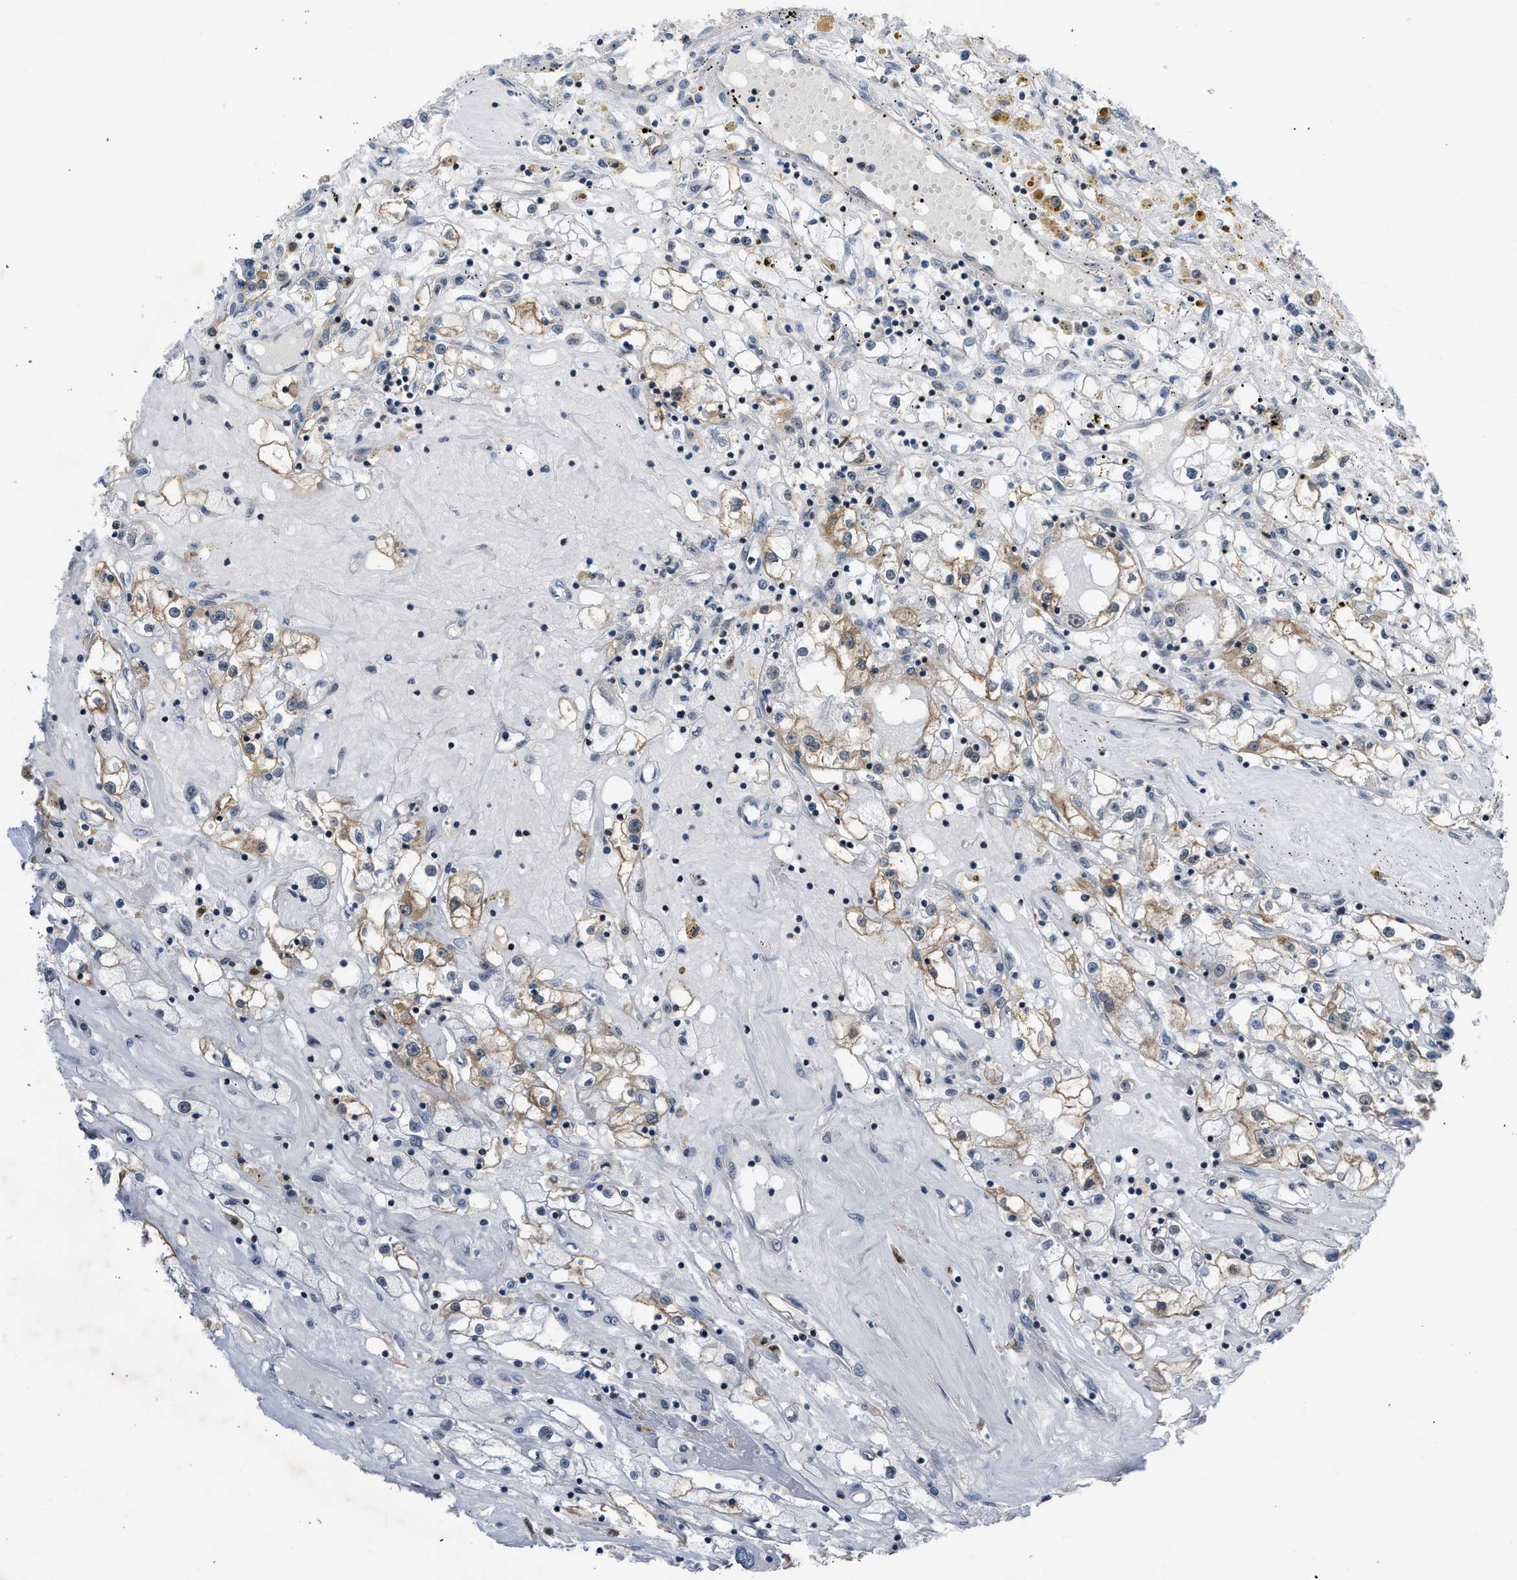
{"staining": {"intensity": "moderate", "quantity": "25%-75%", "location": "cytoplasmic/membranous"}, "tissue": "renal cancer", "cell_type": "Tumor cells", "image_type": "cancer", "snomed": [{"axis": "morphology", "description": "Adenocarcinoma, NOS"}, {"axis": "topography", "description": "Kidney"}], "caption": "High-magnification brightfield microscopy of adenocarcinoma (renal) stained with DAB (3,3'-diaminobenzidine) (brown) and counterstained with hematoxylin (blue). tumor cells exhibit moderate cytoplasmic/membranous positivity is present in about25%-75% of cells.", "gene": "OLIG3", "patient": {"sex": "male", "age": 56}}